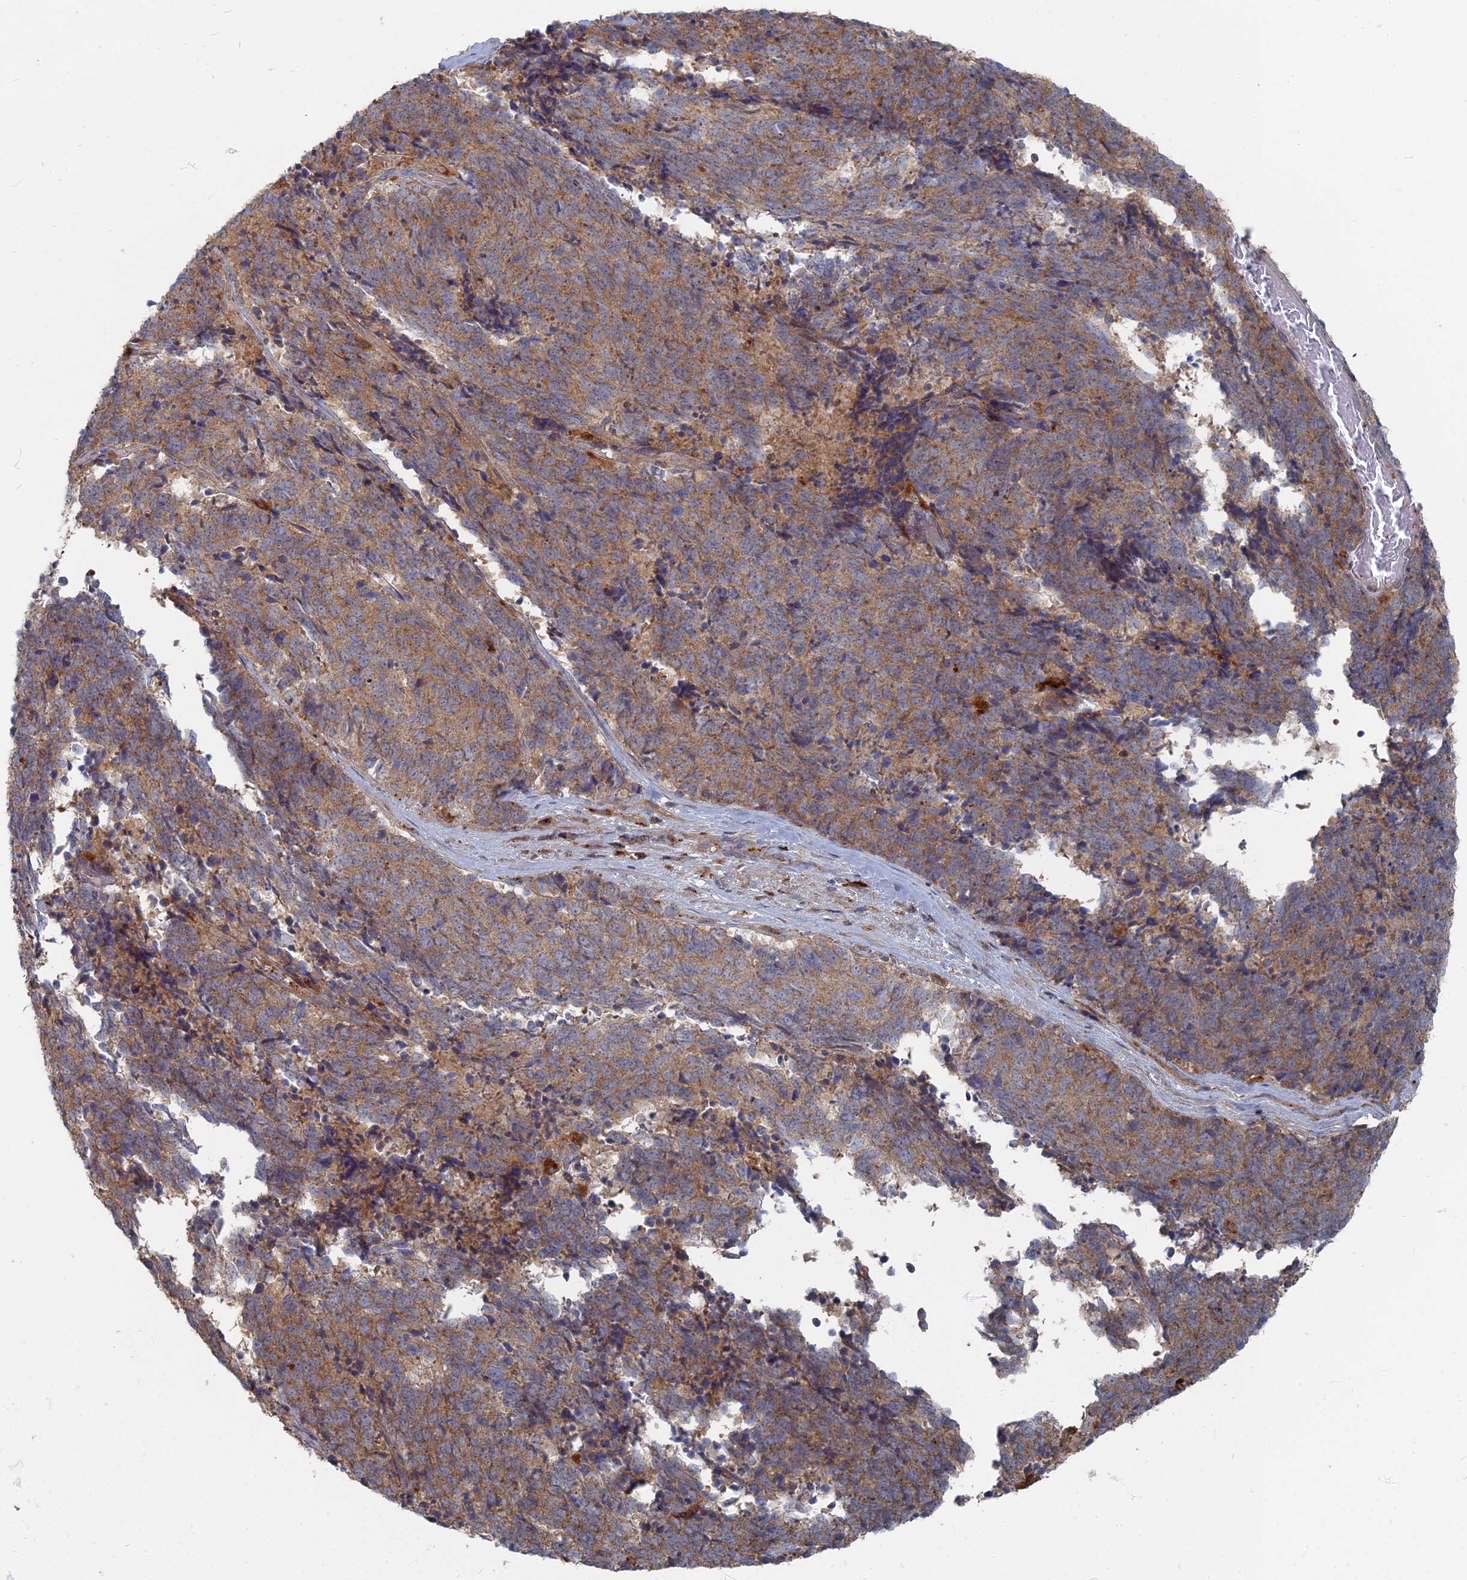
{"staining": {"intensity": "moderate", "quantity": ">75%", "location": "cytoplasmic/membranous"}, "tissue": "cervical cancer", "cell_type": "Tumor cells", "image_type": "cancer", "snomed": [{"axis": "morphology", "description": "Squamous cell carcinoma, NOS"}, {"axis": "topography", "description": "Cervix"}], "caption": "Immunohistochemical staining of human squamous cell carcinoma (cervical) demonstrates medium levels of moderate cytoplasmic/membranous expression in approximately >75% of tumor cells.", "gene": "PPCDC", "patient": {"sex": "female", "age": 29}}